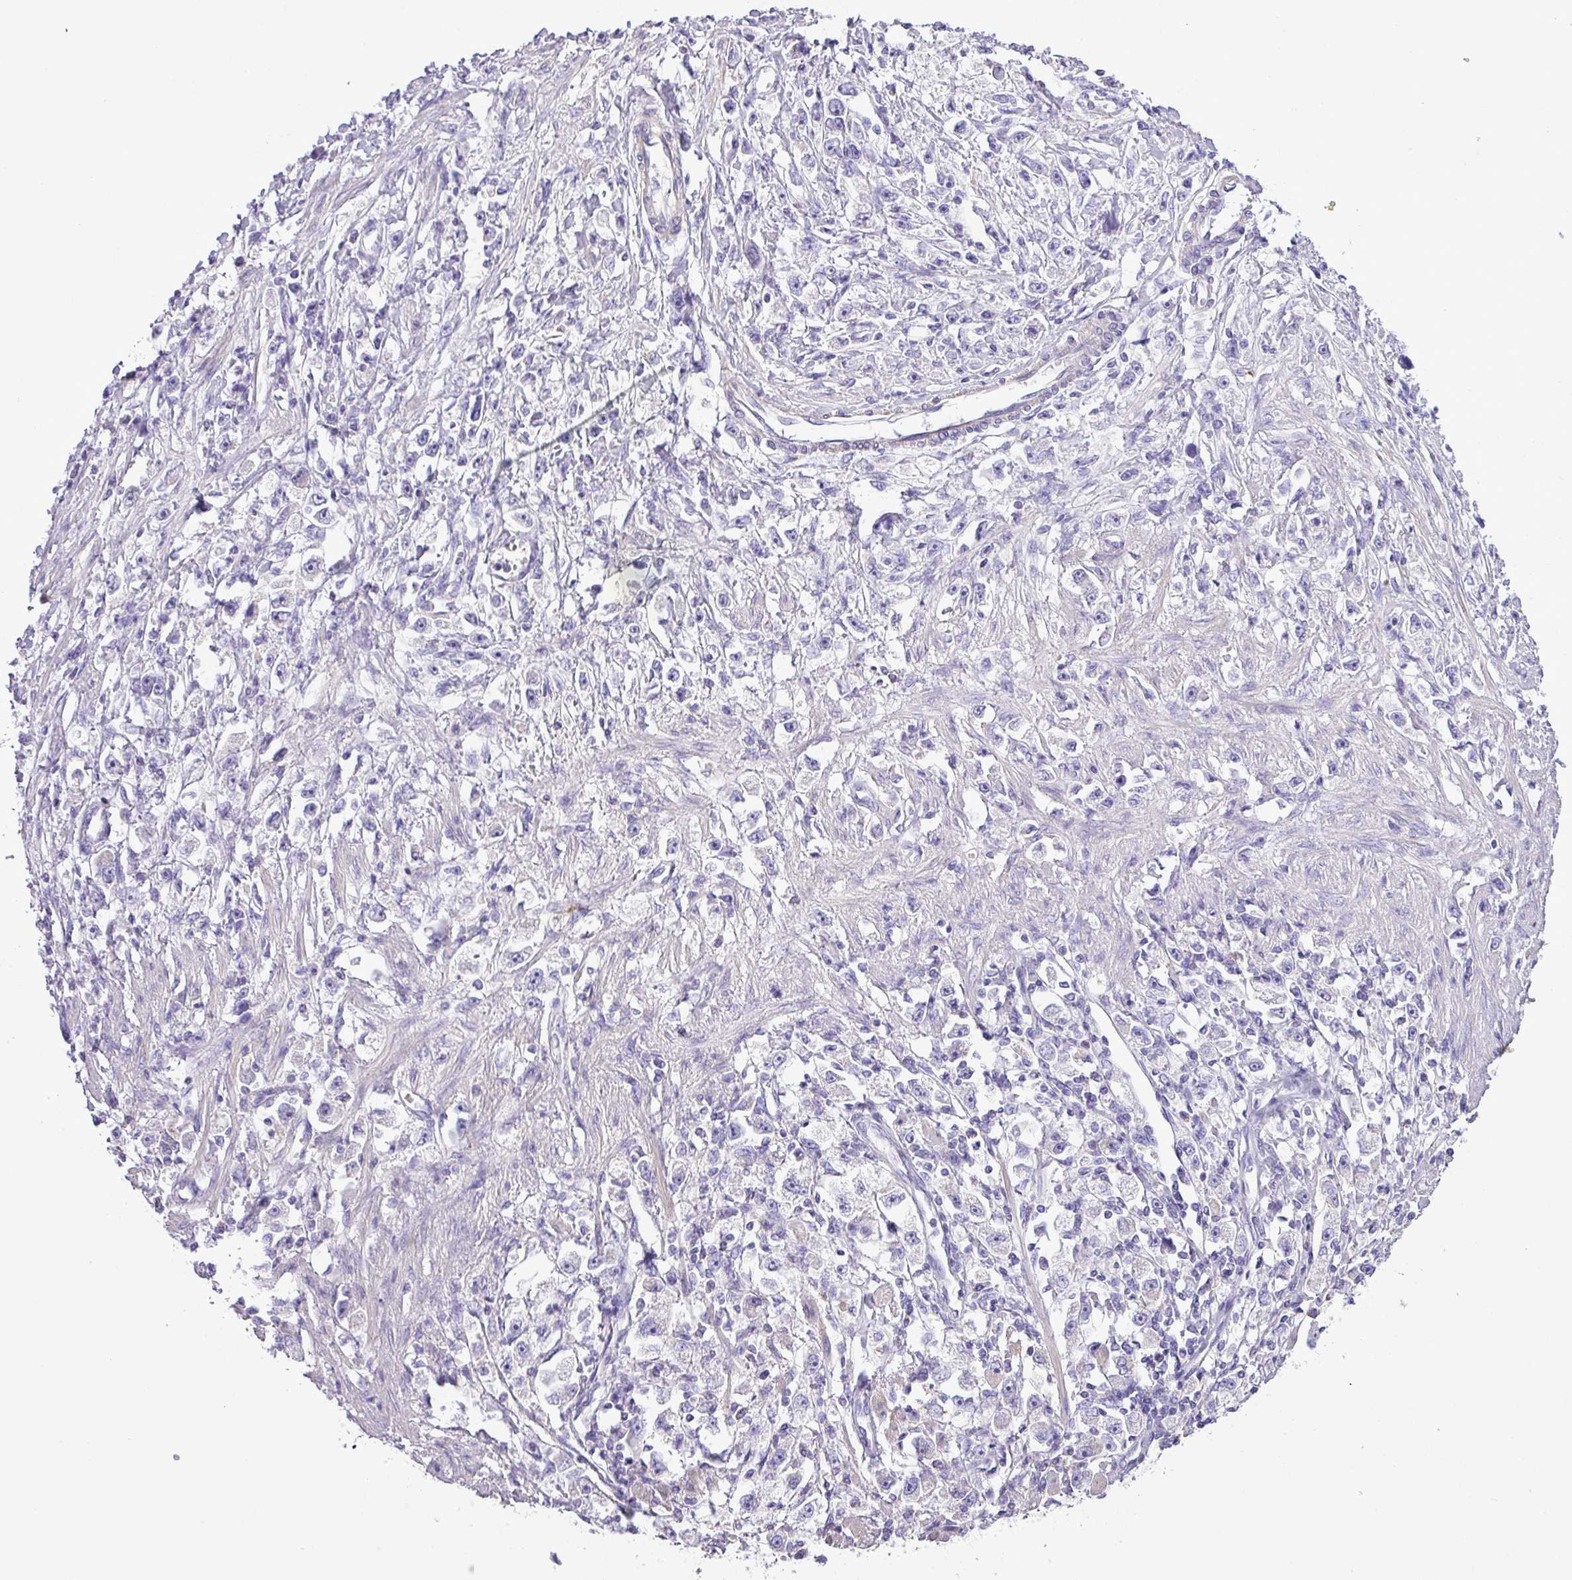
{"staining": {"intensity": "negative", "quantity": "none", "location": "none"}, "tissue": "stomach cancer", "cell_type": "Tumor cells", "image_type": "cancer", "snomed": [{"axis": "morphology", "description": "Adenocarcinoma, NOS"}, {"axis": "topography", "description": "Stomach"}], "caption": "A high-resolution micrograph shows immunohistochemistry staining of stomach cancer, which displays no significant staining in tumor cells.", "gene": "ZNF334", "patient": {"sex": "female", "age": 59}}